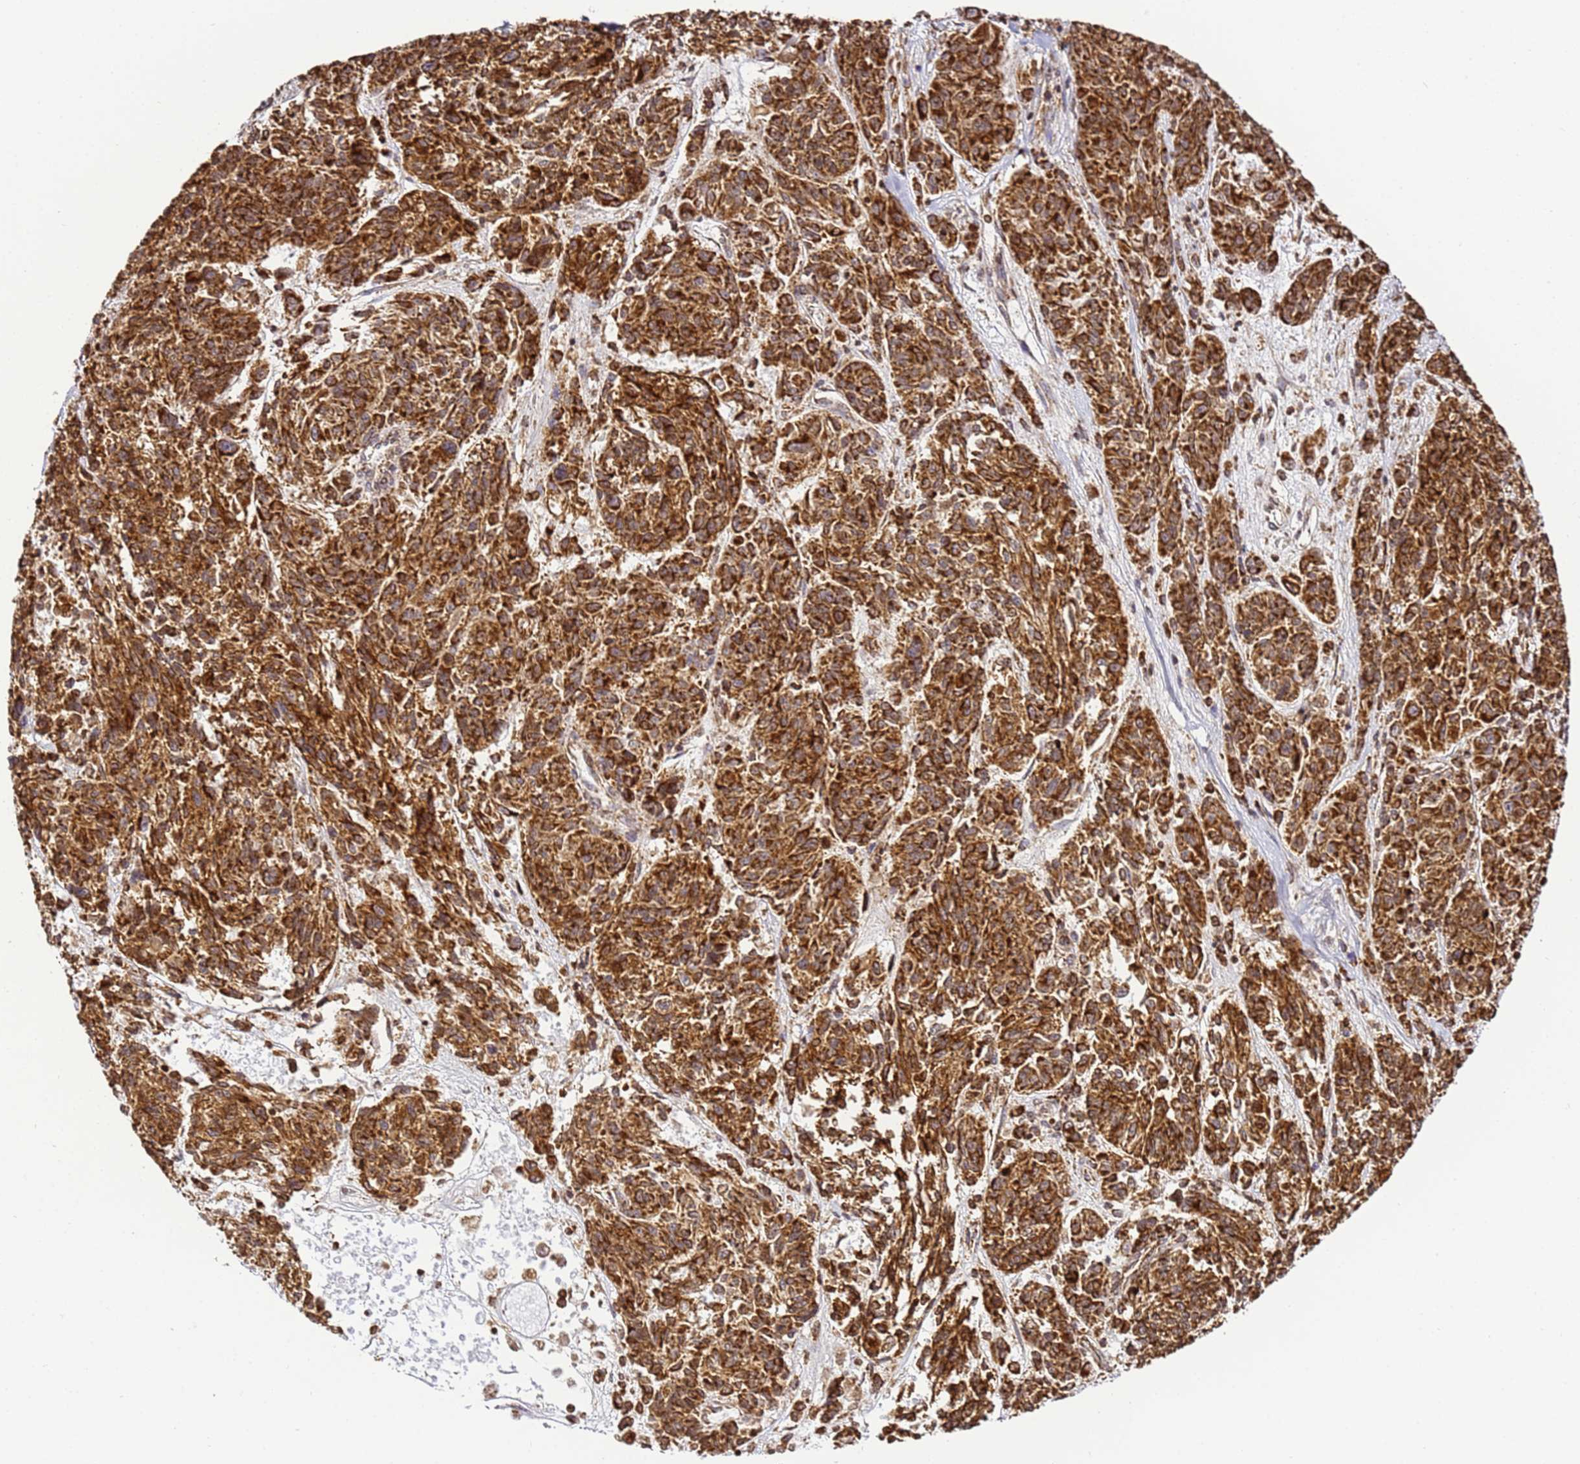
{"staining": {"intensity": "strong", "quantity": ">75%", "location": "cytoplasmic/membranous"}, "tissue": "melanoma", "cell_type": "Tumor cells", "image_type": "cancer", "snomed": [{"axis": "morphology", "description": "Malignant melanoma, NOS"}, {"axis": "topography", "description": "Skin"}], "caption": "Strong cytoplasmic/membranous protein expression is present in about >75% of tumor cells in melanoma.", "gene": "HSPE1", "patient": {"sex": "male", "age": 53}}